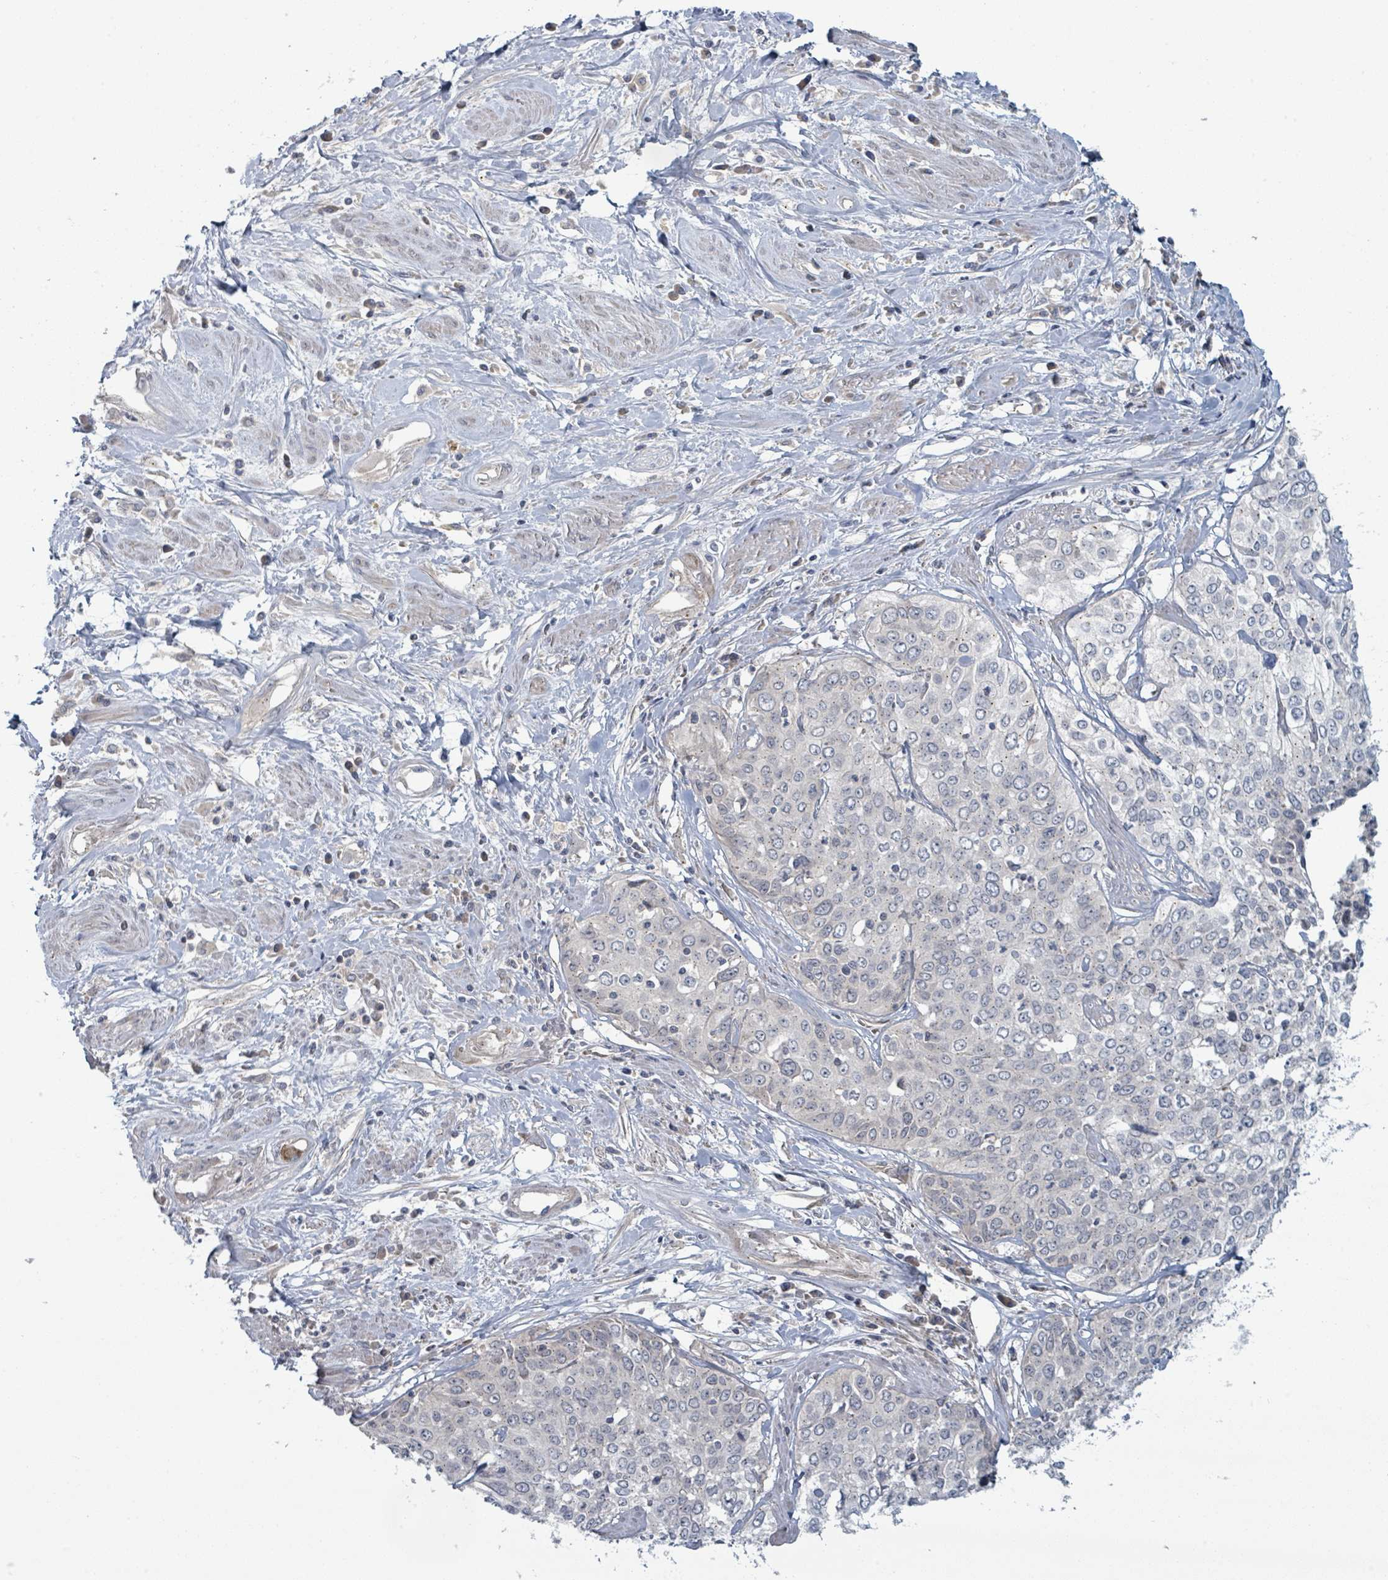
{"staining": {"intensity": "negative", "quantity": "none", "location": "none"}, "tissue": "cervical cancer", "cell_type": "Tumor cells", "image_type": "cancer", "snomed": [{"axis": "morphology", "description": "Squamous cell carcinoma, NOS"}, {"axis": "topography", "description": "Cervix"}], "caption": "Immunohistochemical staining of human squamous cell carcinoma (cervical) reveals no significant staining in tumor cells.", "gene": "COL5A3", "patient": {"sex": "female", "age": 31}}